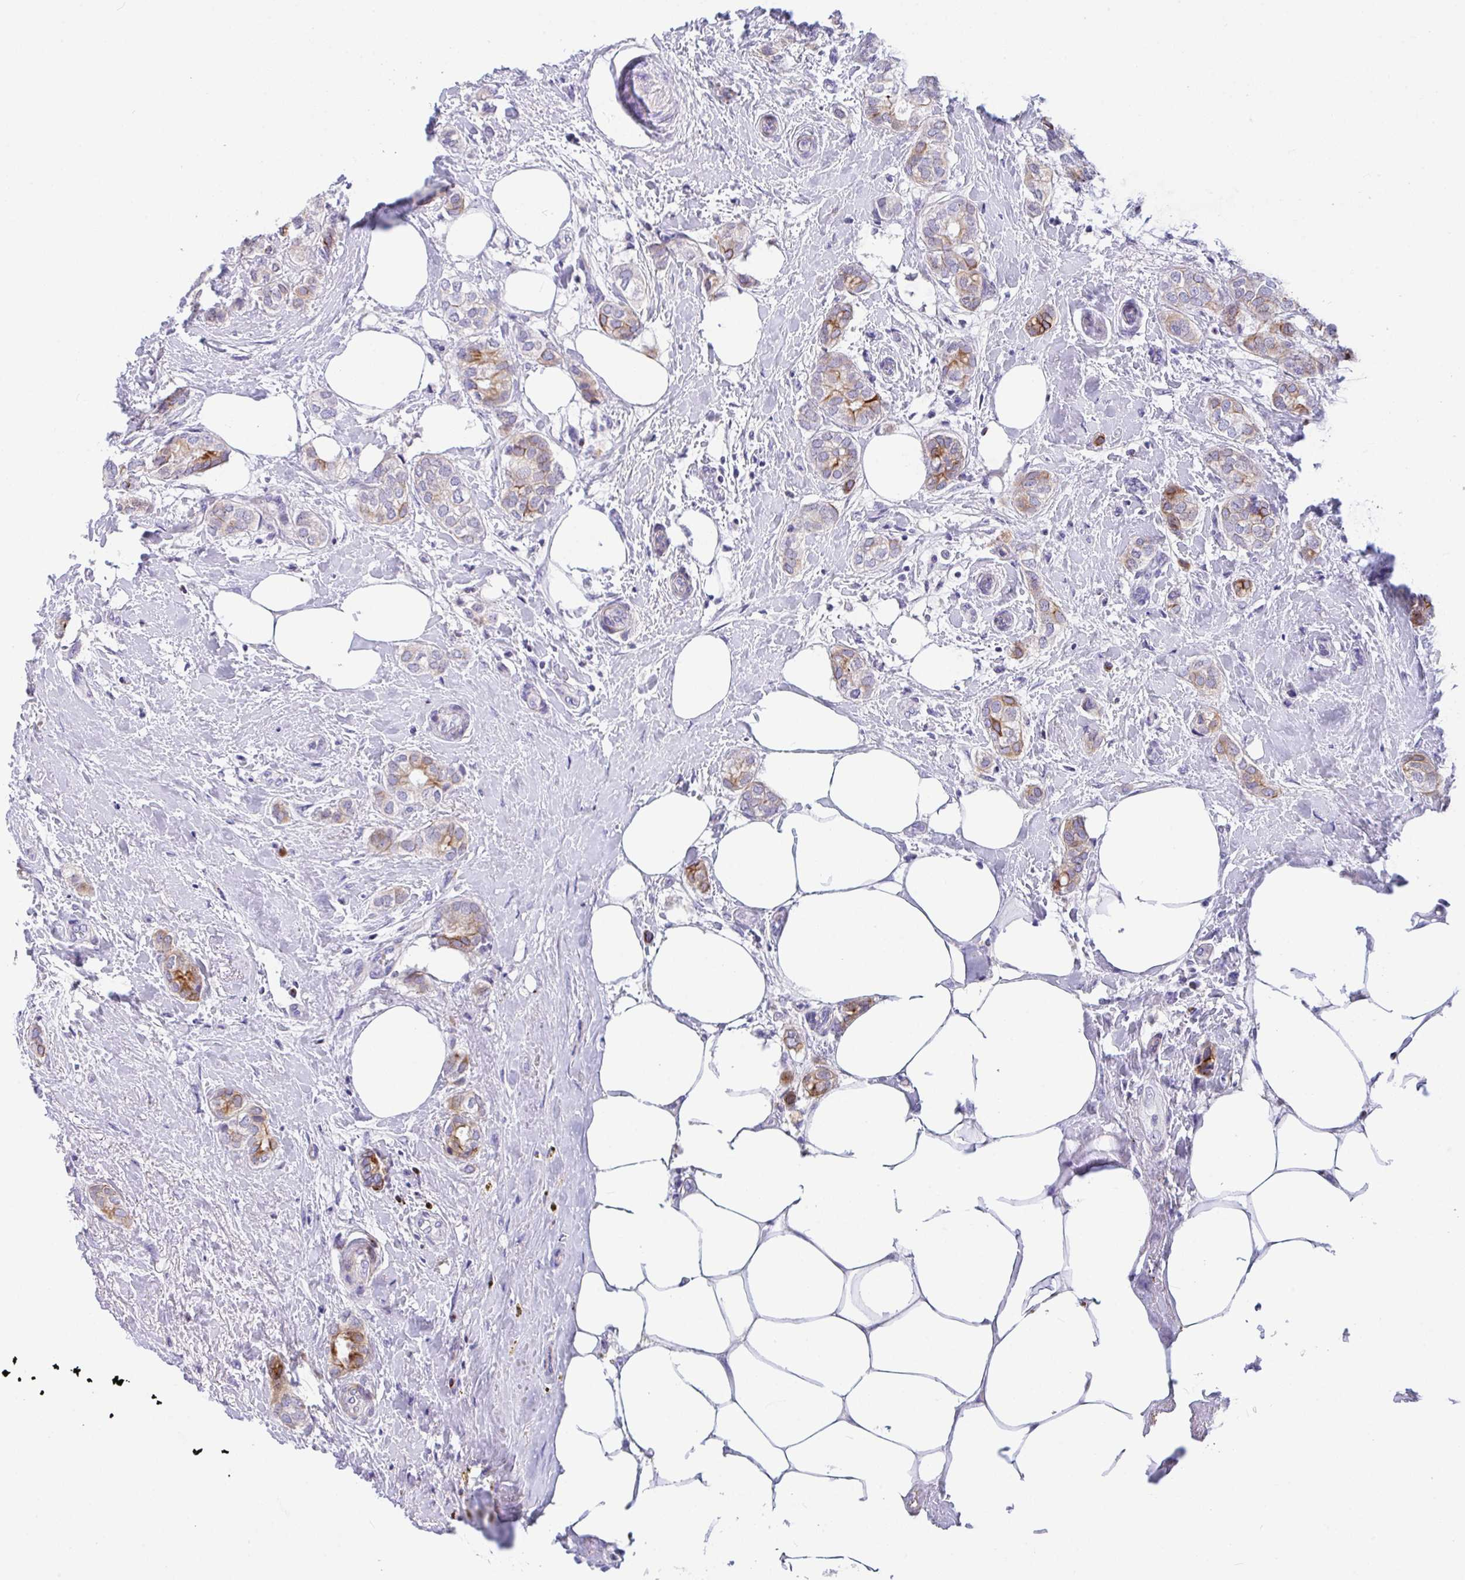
{"staining": {"intensity": "moderate", "quantity": "25%-75%", "location": "cytoplasmic/membranous"}, "tissue": "breast cancer", "cell_type": "Tumor cells", "image_type": "cancer", "snomed": [{"axis": "morphology", "description": "Duct carcinoma"}, {"axis": "topography", "description": "Breast"}], "caption": "Breast infiltrating ductal carcinoma stained for a protein displays moderate cytoplasmic/membranous positivity in tumor cells.", "gene": "FBXL20", "patient": {"sex": "female", "age": 73}}